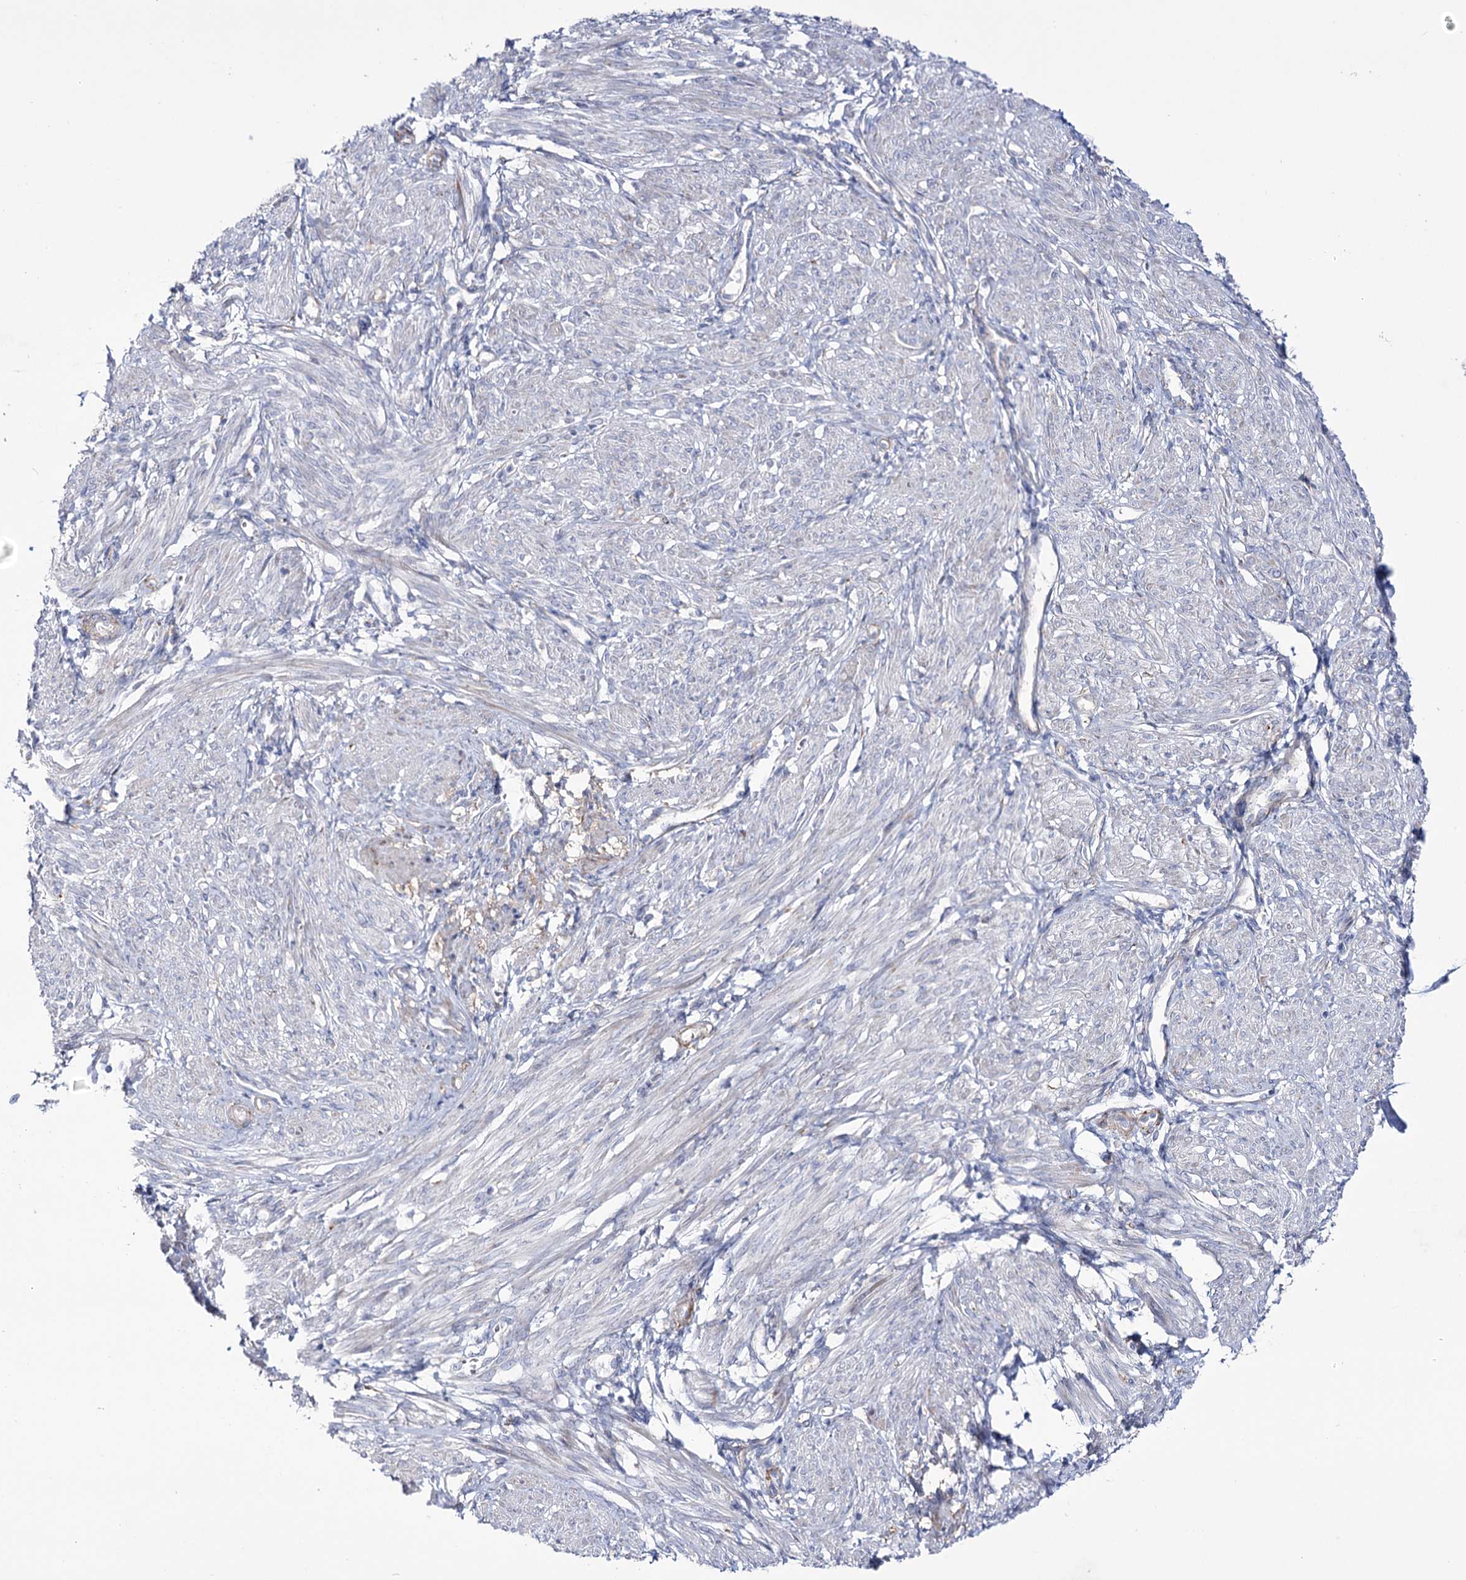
{"staining": {"intensity": "weak", "quantity": "<25%", "location": "cytoplasmic/membranous"}, "tissue": "smooth muscle", "cell_type": "Smooth muscle cells", "image_type": "normal", "snomed": [{"axis": "morphology", "description": "Normal tissue, NOS"}, {"axis": "topography", "description": "Smooth muscle"}], "caption": "The micrograph shows no significant positivity in smooth muscle cells of smooth muscle. (Stains: DAB IHC with hematoxylin counter stain, Microscopy: brightfield microscopy at high magnification).", "gene": "METTL5", "patient": {"sex": "female", "age": 39}}